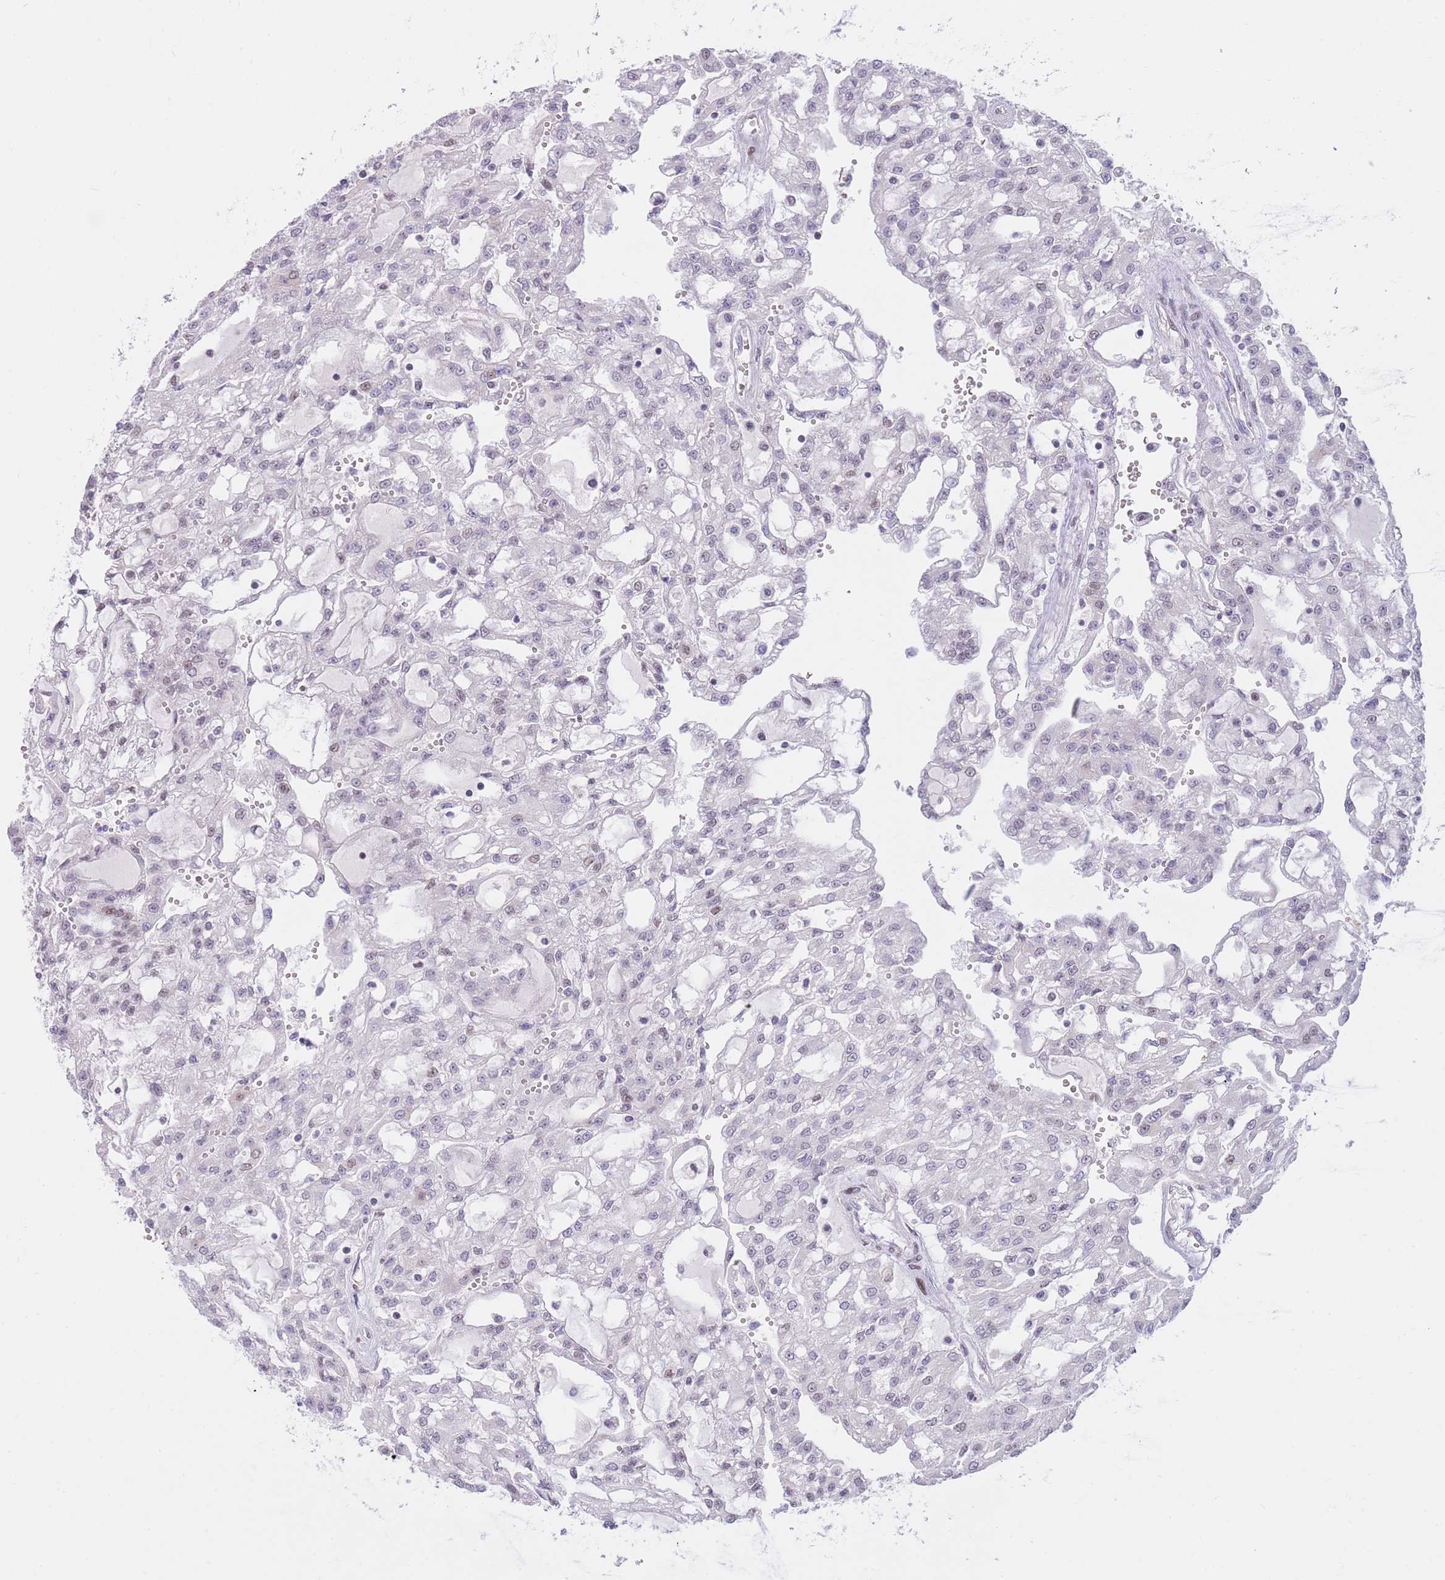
{"staining": {"intensity": "negative", "quantity": "none", "location": "none"}, "tissue": "renal cancer", "cell_type": "Tumor cells", "image_type": "cancer", "snomed": [{"axis": "morphology", "description": "Adenocarcinoma, NOS"}, {"axis": "topography", "description": "Kidney"}], "caption": "Tumor cells are negative for protein expression in human renal cancer.", "gene": "RFX1", "patient": {"sex": "male", "age": 63}}